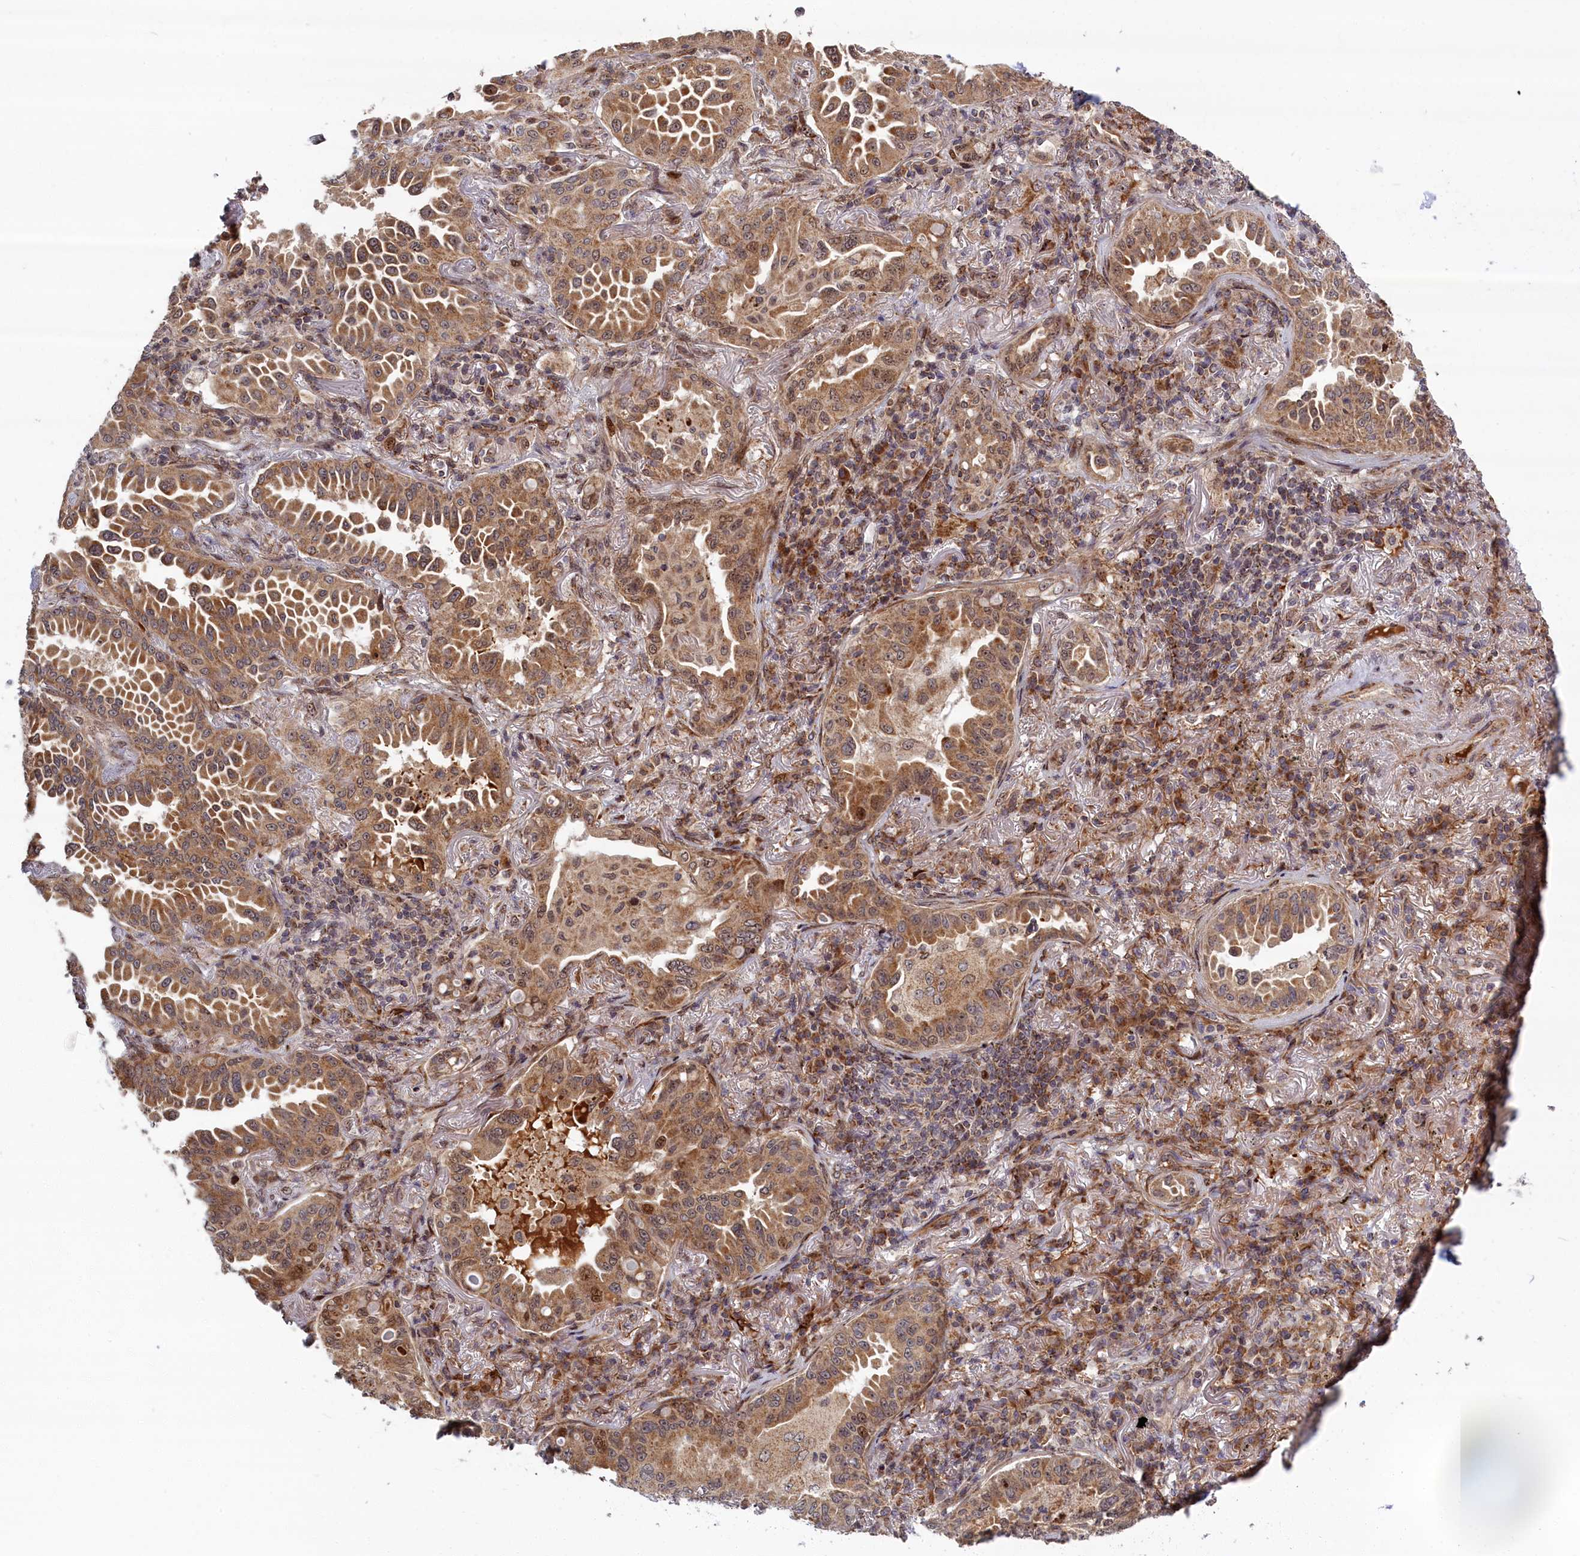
{"staining": {"intensity": "moderate", "quantity": ">75%", "location": "cytoplasmic/membranous,nuclear"}, "tissue": "lung cancer", "cell_type": "Tumor cells", "image_type": "cancer", "snomed": [{"axis": "morphology", "description": "Adenocarcinoma, NOS"}, {"axis": "topography", "description": "Lung"}], "caption": "Protein positivity by immunohistochemistry demonstrates moderate cytoplasmic/membranous and nuclear staining in approximately >75% of tumor cells in lung adenocarcinoma.", "gene": "PLA2G10", "patient": {"sex": "female", "age": 69}}